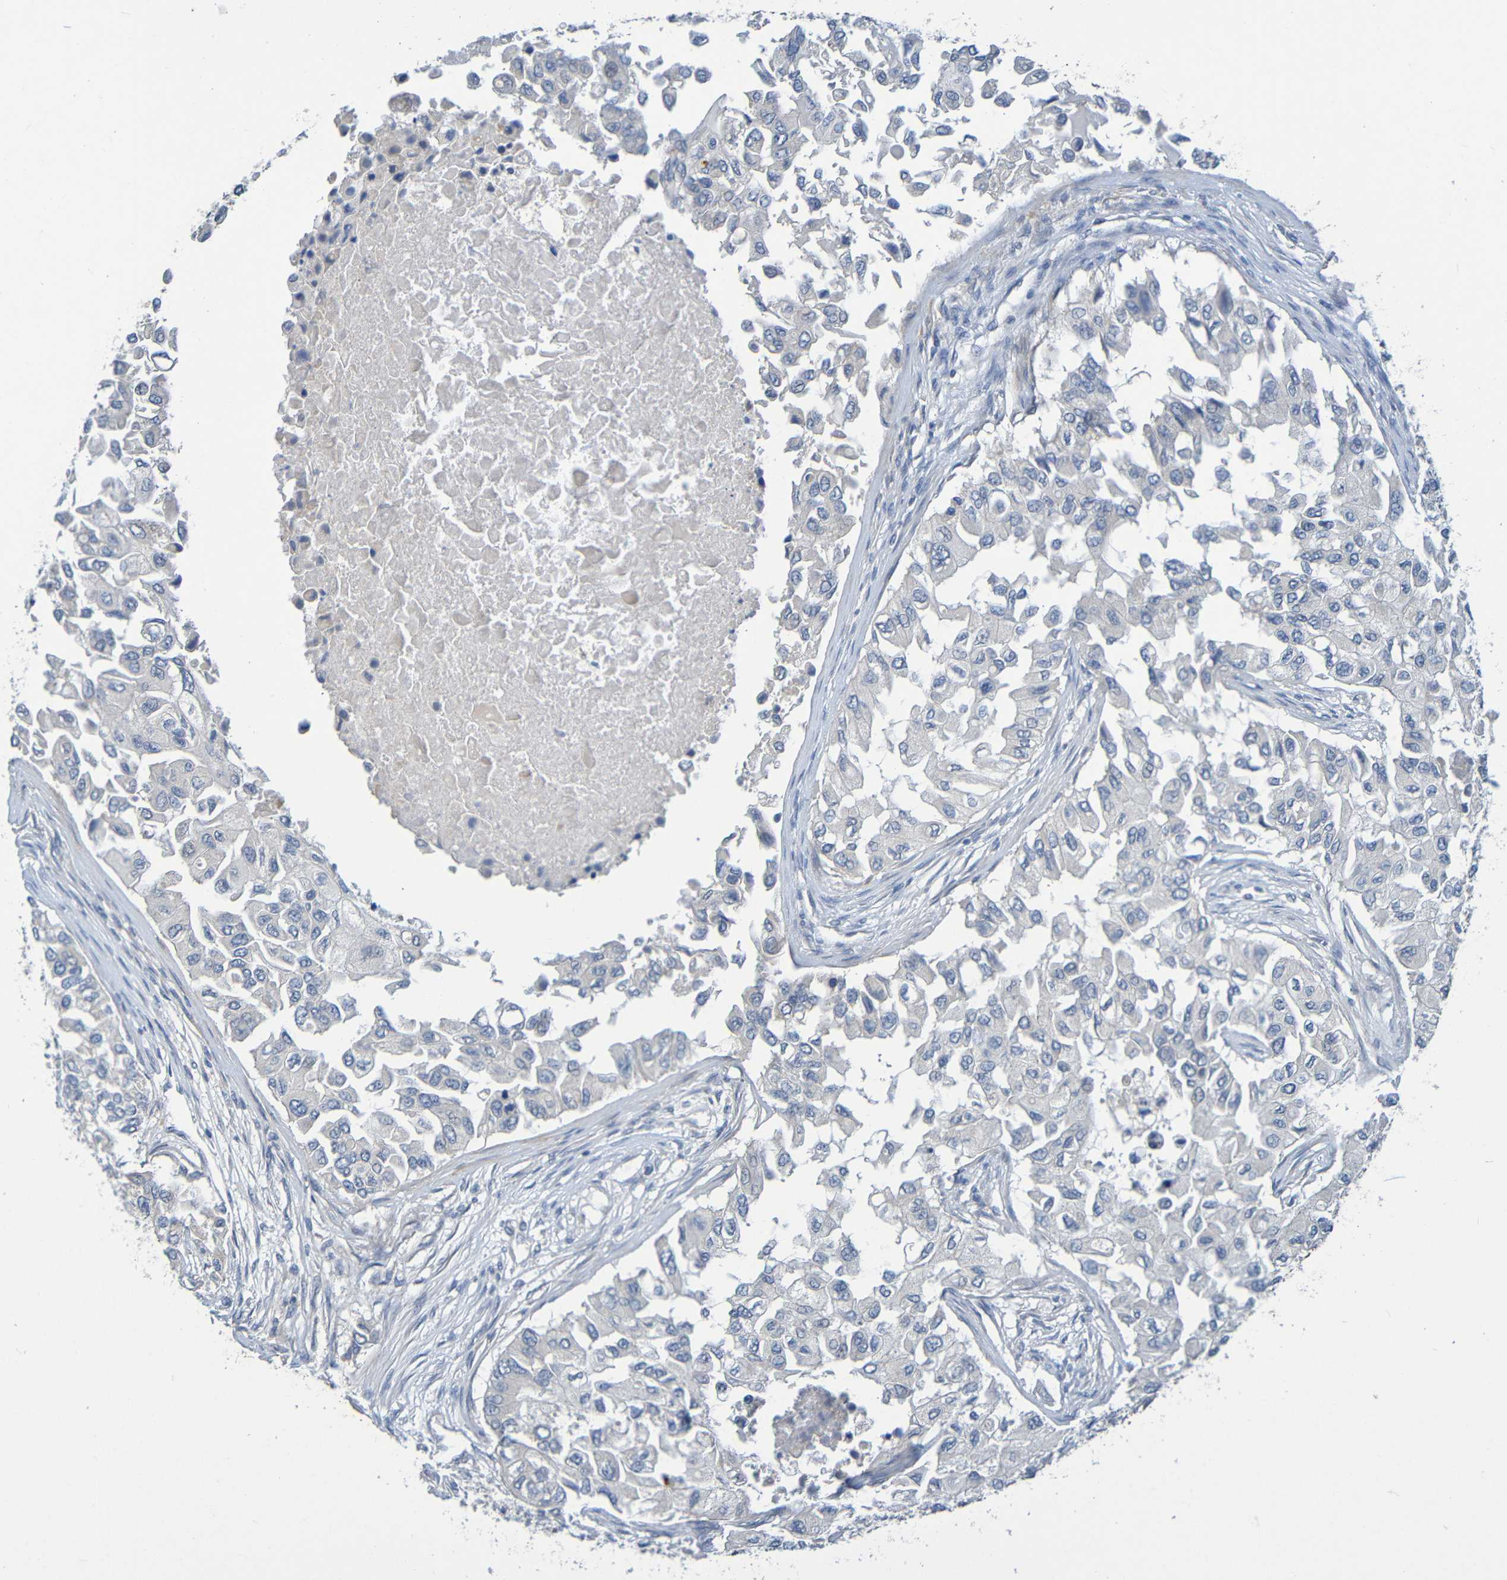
{"staining": {"intensity": "negative", "quantity": "none", "location": "none"}, "tissue": "breast cancer", "cell_type": "Tumor cells", "image_type": "cancer", "snomed": [{"axis": "morphology", "description": "Normal tissue, NOS"}, {"axis": "morphology", "description": "Duct carcinoma"}, {"axis": "topography", "description": "Breast"}], "caption": "This is an immunohistochemistry photomicrograph of human infiltrating ductal carcinoma (breast). There is no staining in tumor cells.", "gene": "CYP4F2", "patient": {"sex": "female", "age": 49}}